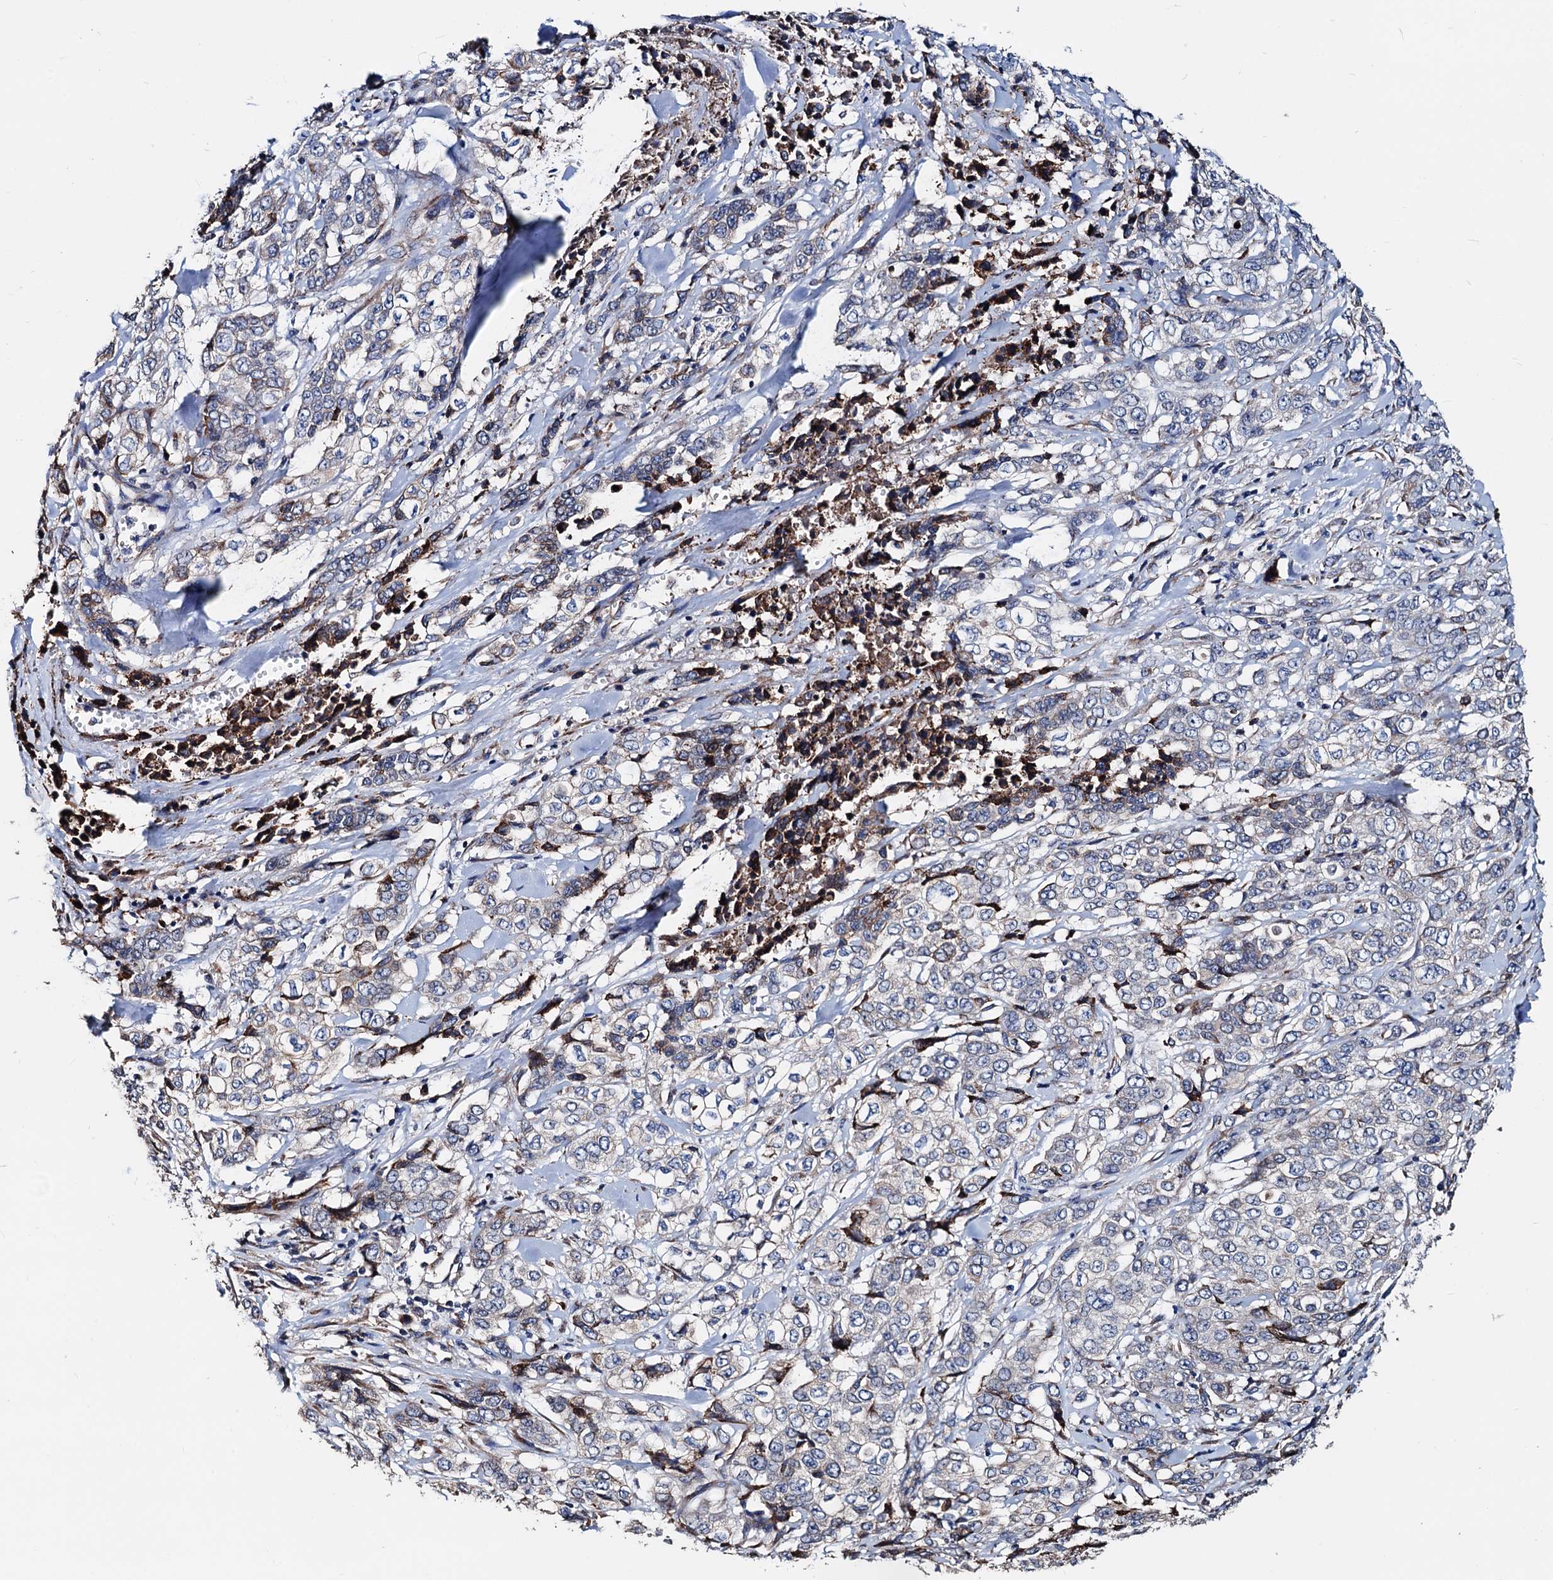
{"staining": {"intensity": "negative", "quantity": "none", "location": "none"}, "tissue": "stomach cancer", "cell_type": "Tumor cells", "image_type": "cancer", "snomed": [{"axis": "morphology", "description": "Adenocarcinoma, NOS"}, {"axis": "topography", "description": "Stomach, upper"}], "caption": "This is an immunohistochemistry (IHC) histopathology image of stomach cancer (adenocarcinoma). There is no staining in tumor cells.", "gene": "AKAP11", "patient": {"sex": "male", "age": 62}}